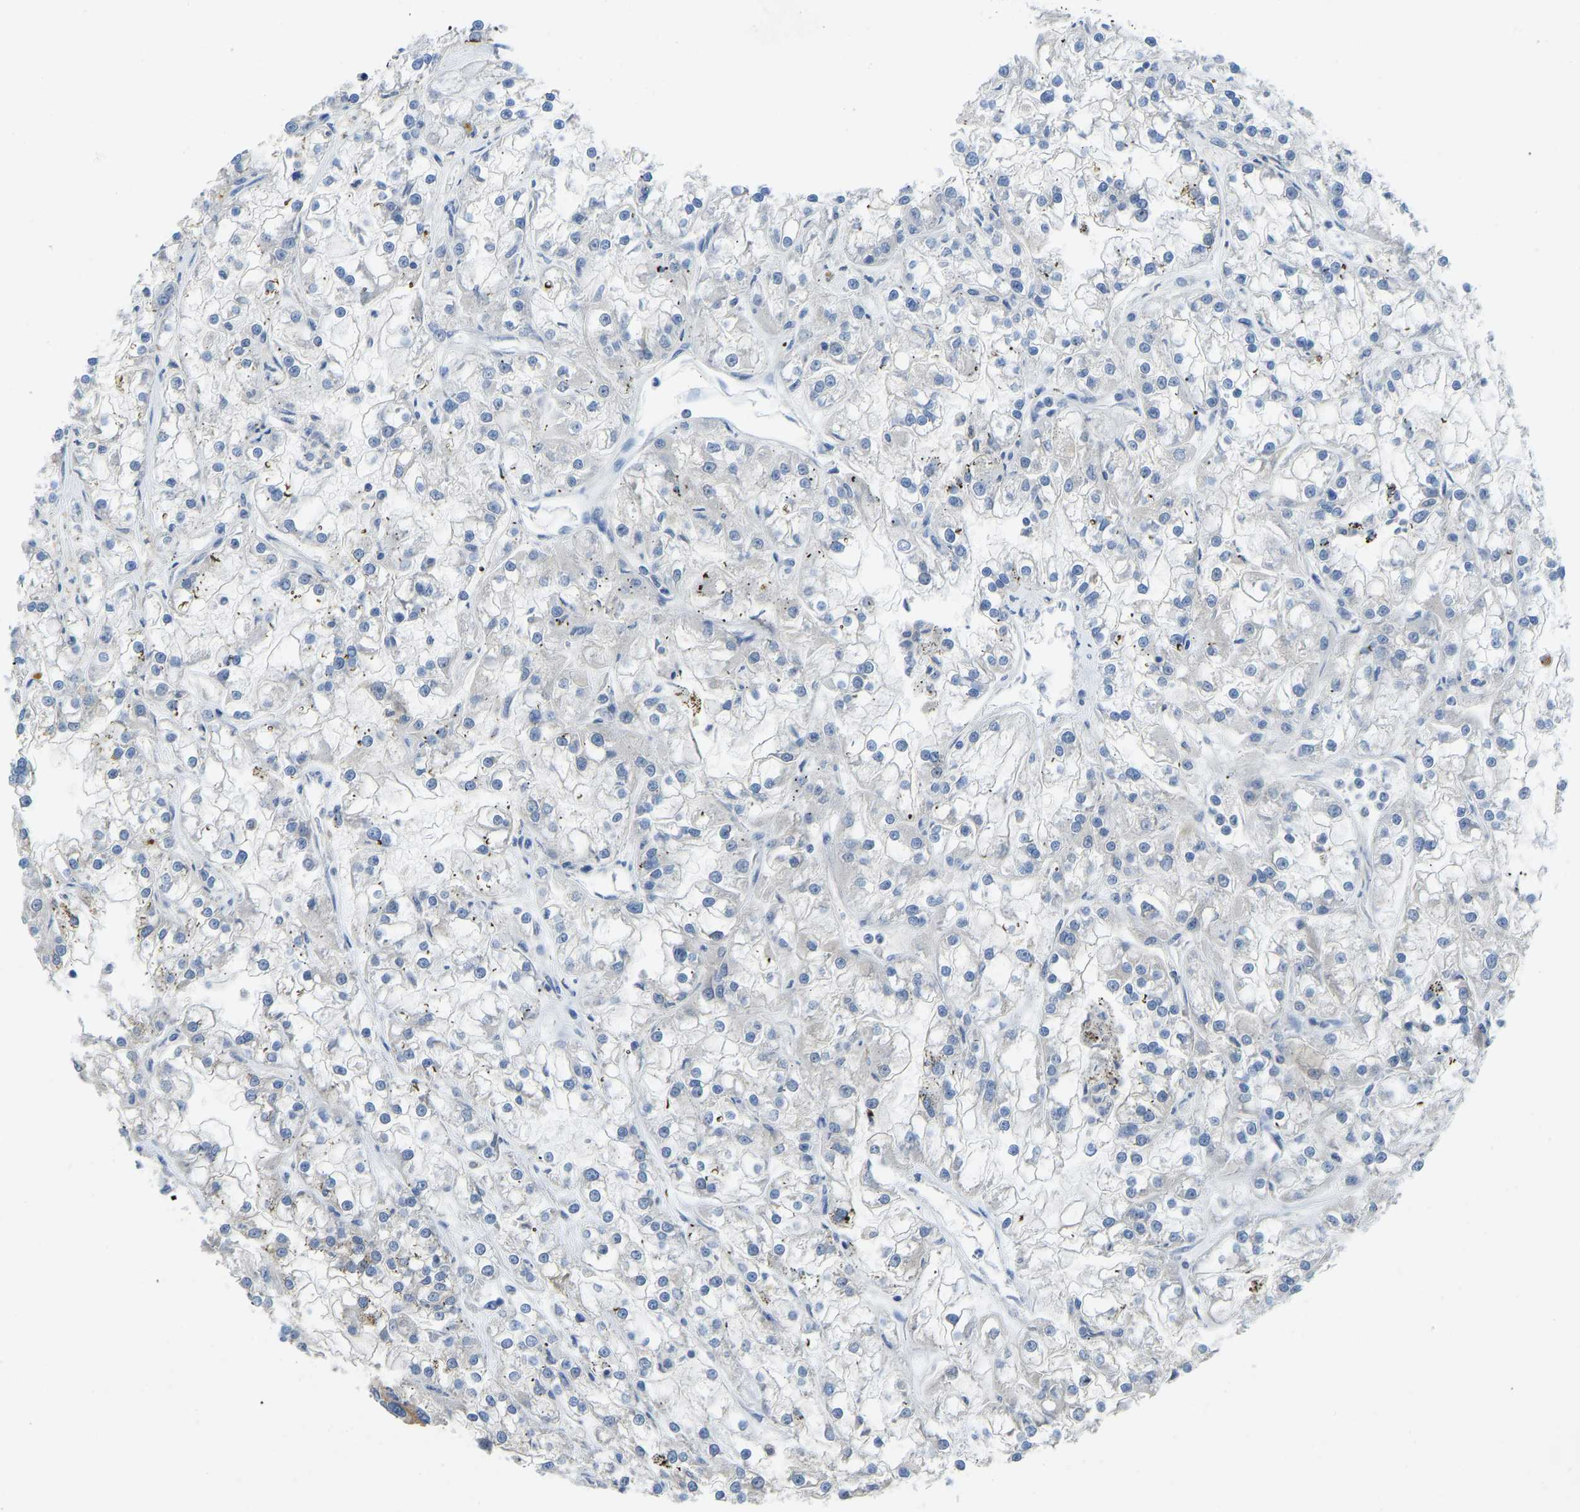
{"staining": {"intensity": "negative", "quantity": "none", "location": "none"}, "tissue": "renal cancer", "cell_type": "Tumor cells", "image_type": "cancer", "snomed": [{"axis": "morphology", "description": "Adenocarcinoma, NOS"}, {"axis": "topography", "description": "Kidney"}], "caption": "A photomicrograph of renal cancer stained for a protein shows no brown staining in tumor cells.", "gene": "NDRG3", "patient": {"sex": "female", "age": 52}}